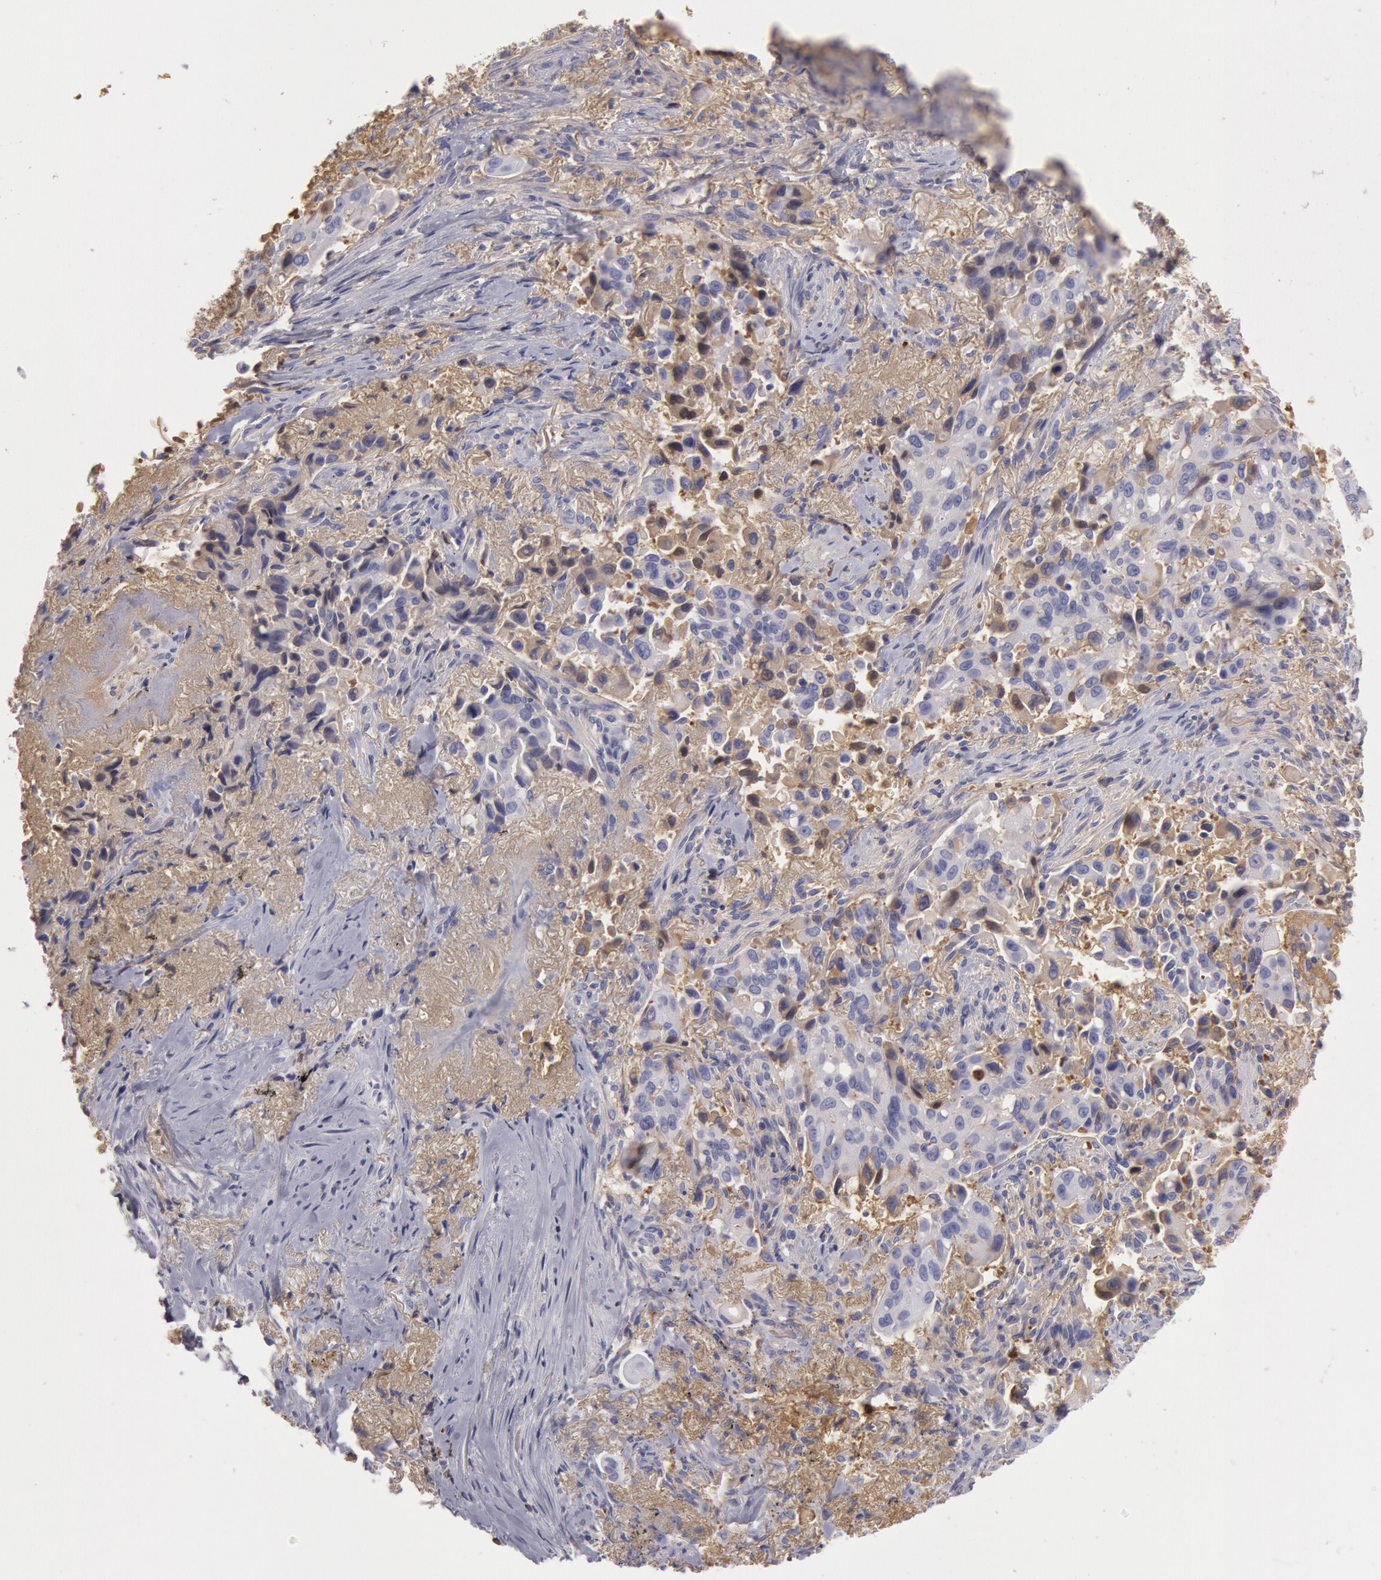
{"staining": {"intensity": "moderate", "quantity": "25%-75%", "location": "cytoplasmic/membranous"}, "tissue": "lung cancer", "cell_type": "Tumor cells", "image_type": "cancer", "snomed": [{"axis": "morphology", "description": "Adenocarcinoma, NOS"}, {"axis": "topography", "description": "Lung"}], "caption": "The immunohistochemical stain shows moderate cytoplasmic/membranous positivity in tumor cells of lung cancer tissue.", "gene": "IGHG1", "patient": {"sex": "male", "age": 68}}